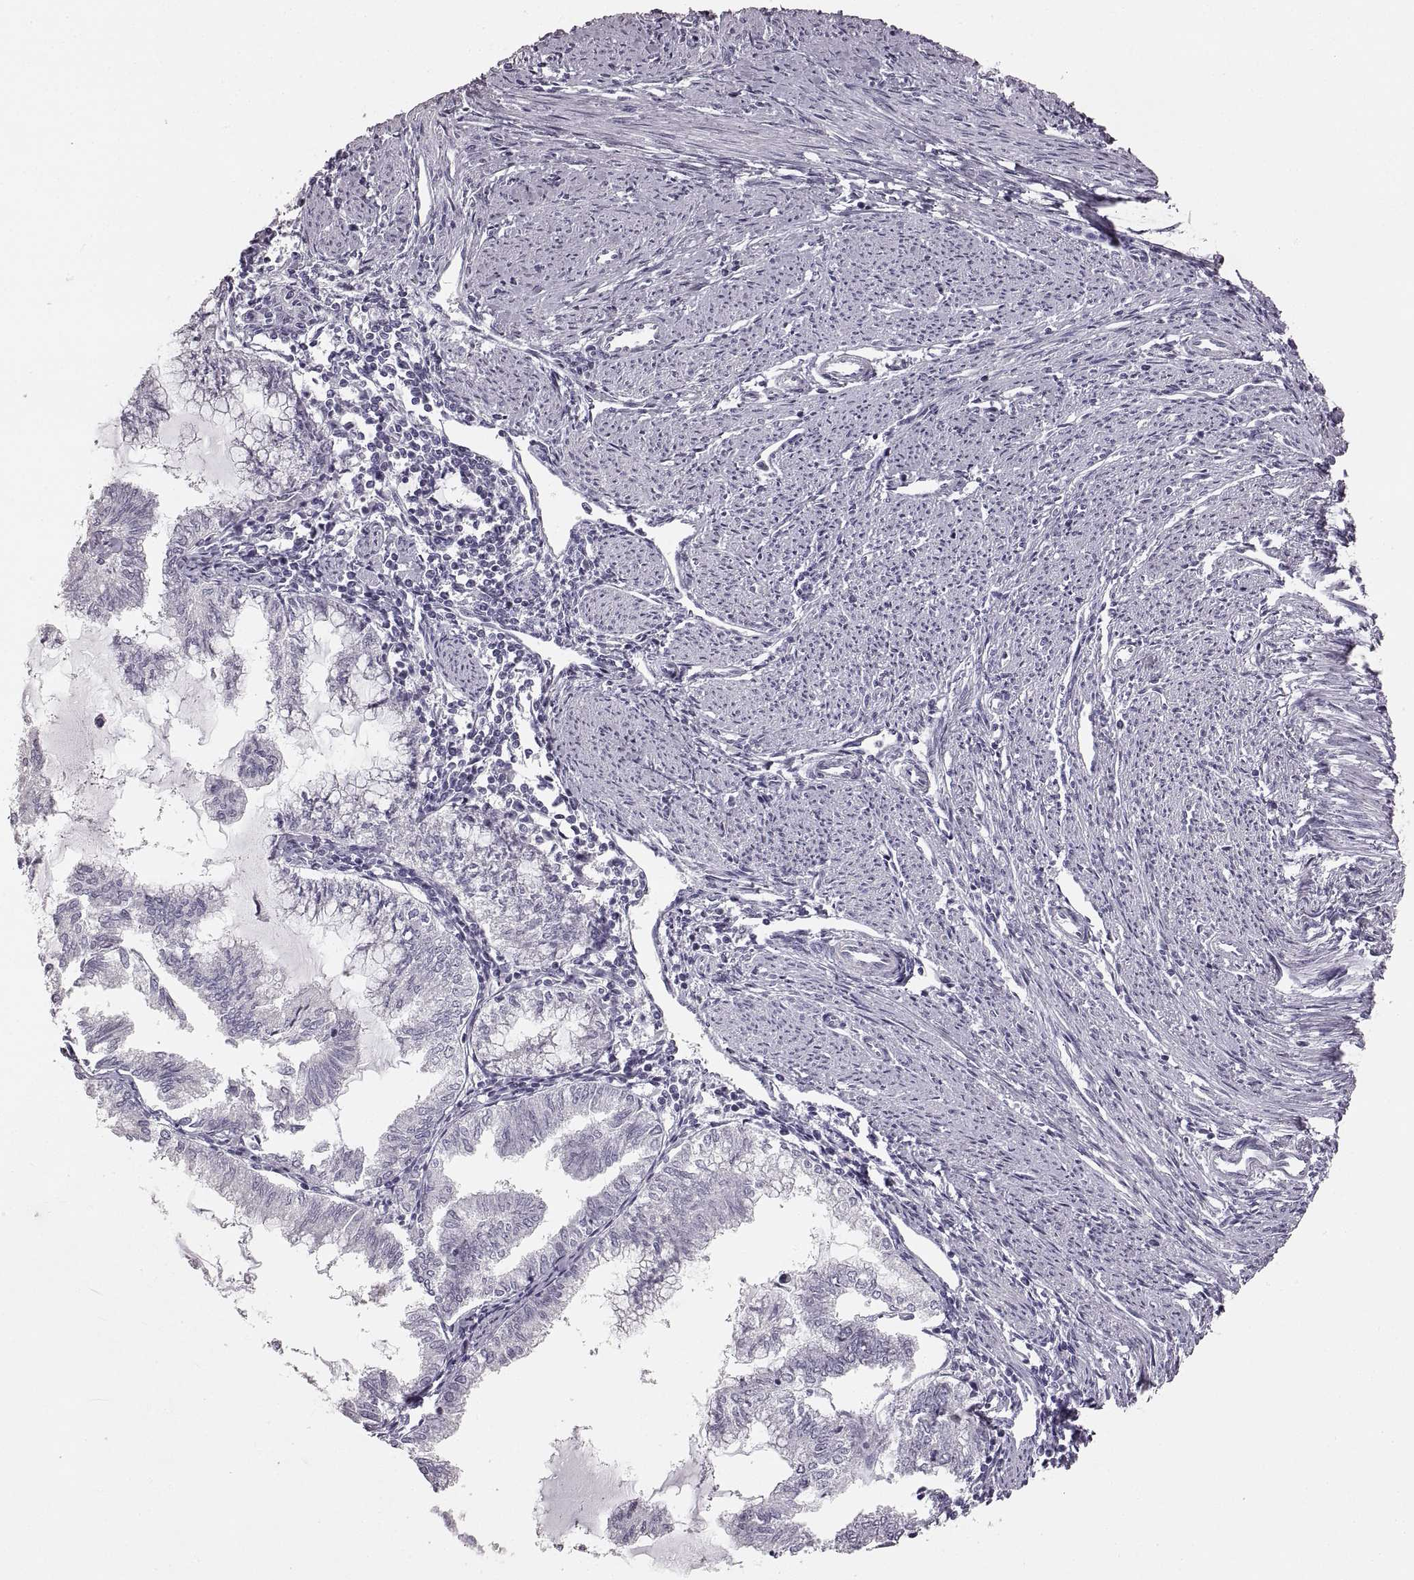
{"staining": {"intensity": "negative", "quantity": "none", "location": "none"}, "tissue": "endometrial cancer", "cell_type": "Tumor cells", "image_type": "cancer", "snomed": [{"axis": "morphology", "description": "Adenocarcinoma, NOS"}, {"axis": "topography", "description": "Endometrium"}], "caption": "Endometrial cancer (adenocarcinoma) was stained to show a protein in brown. There is no significant positivity in tumor cells.", "gene": "RDH13", "patient": {"sex": "female", "age": 79}}